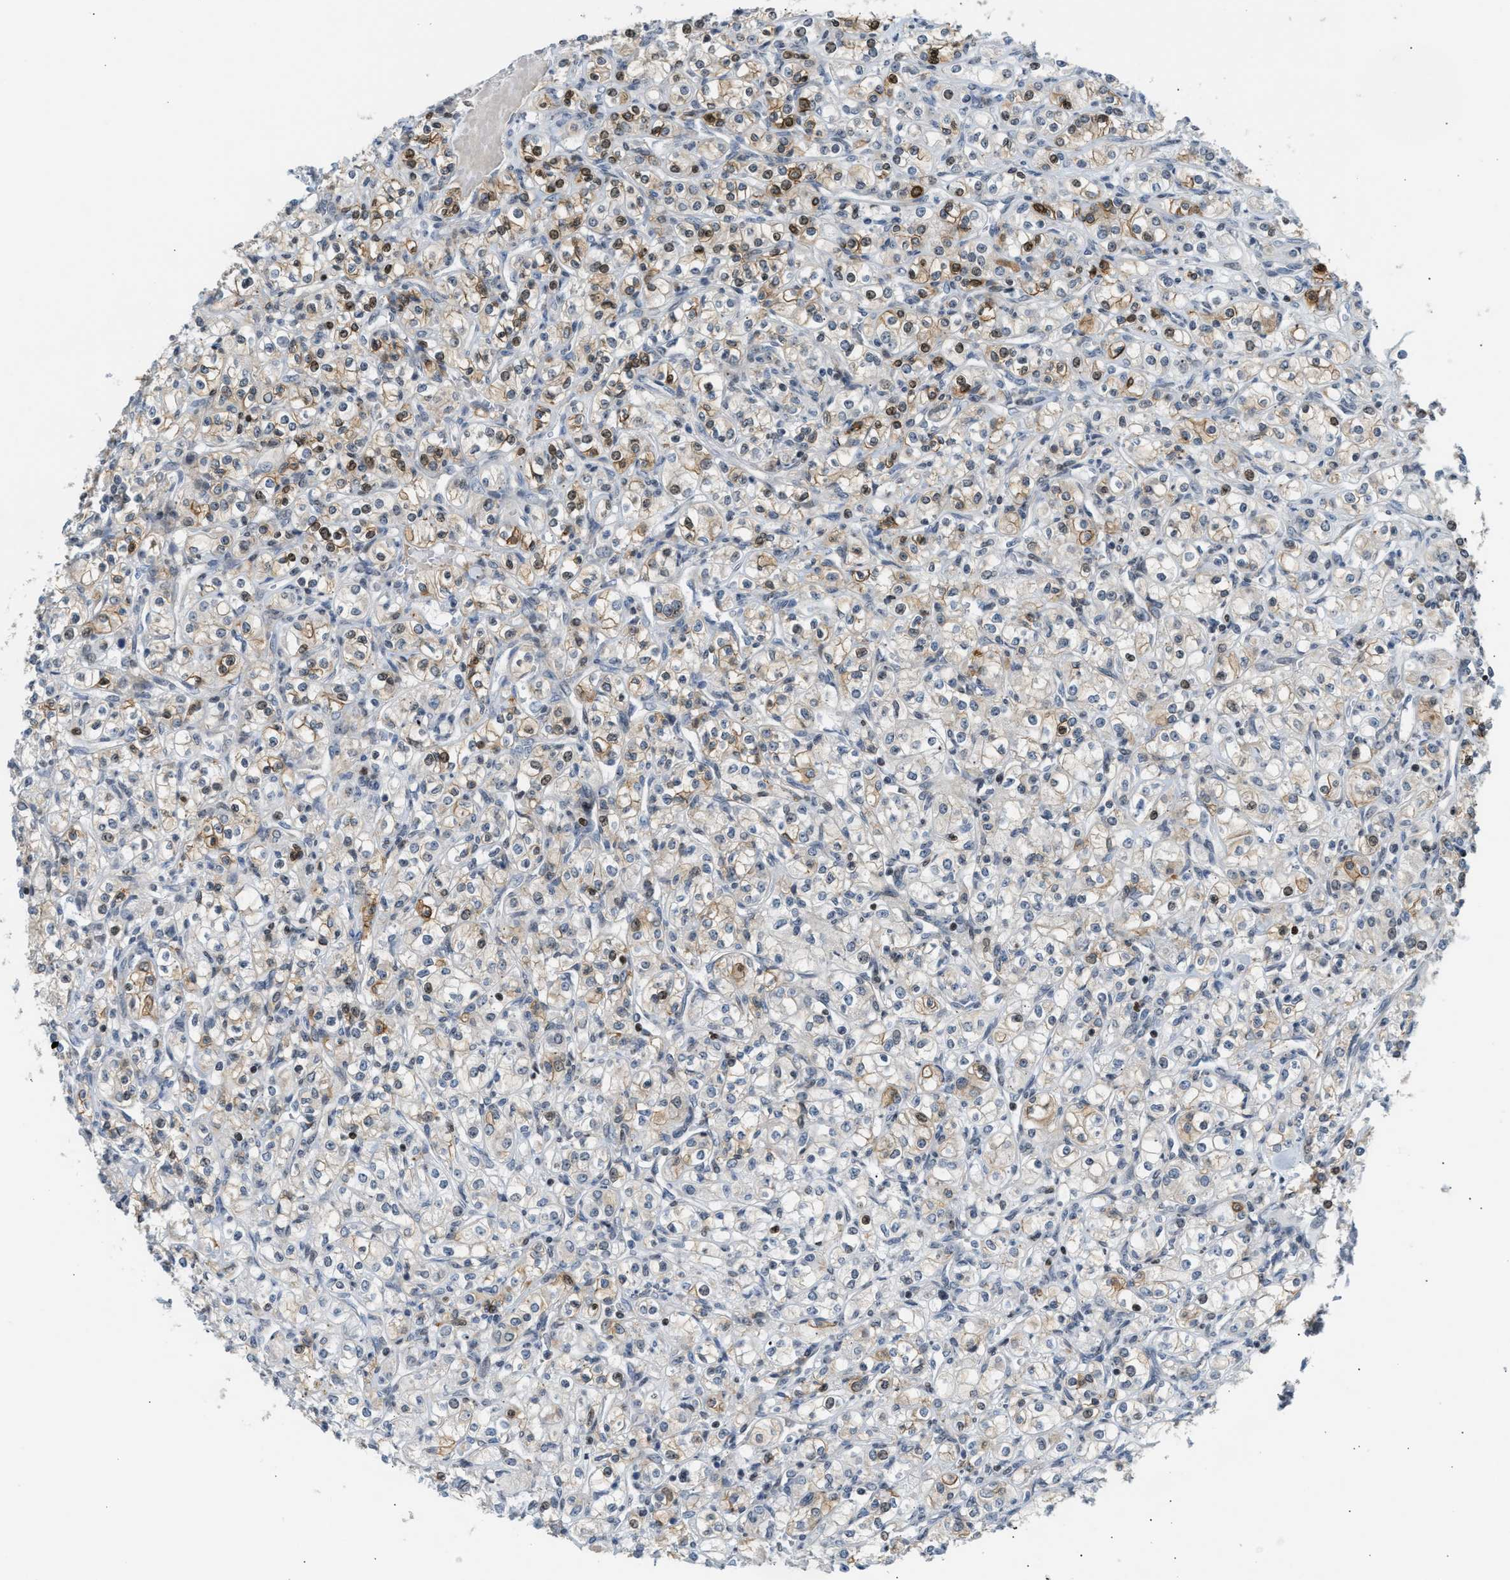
{"staining": {"intensity": "moderate", "quantity": "25%-75%", "location": "cytoplasmic/membranous,nuclear"}, "tissue": "renal cancer", "cell_type": "Tumor cells", "image_type": "cancer", "snomed": [{"axis": "morphology", "description": "Adenocarcinoma, NOS"}, {"axis": "topography", "description": "Kidney"}], "caption": "Renal adenocarcinoma stained with a brown dye demonstrates moderate cytoplasmic/membranous and nuclear positive staining in about 25%-75% of tumor cells.", "gene": "NPS", "patient": {"sex": "male", "age": 77}}